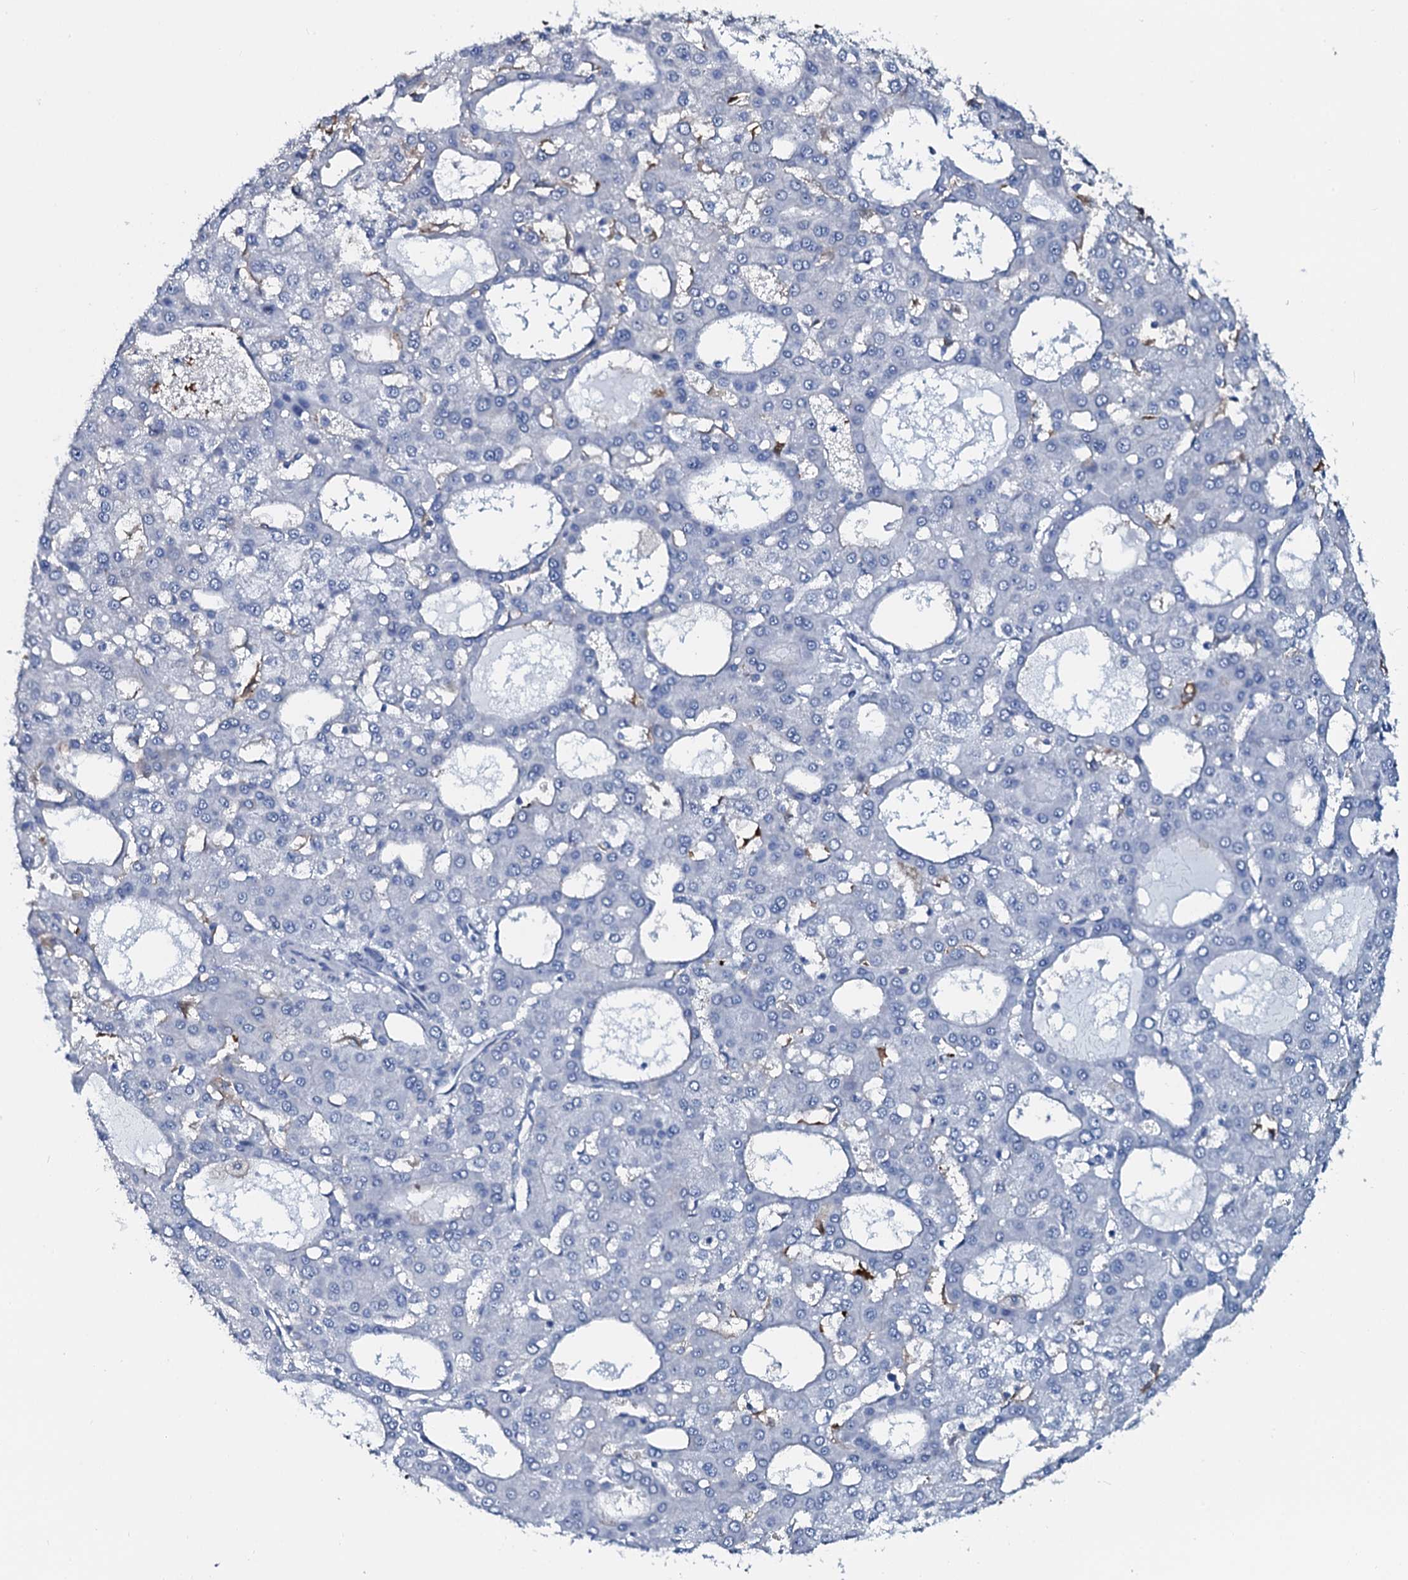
{"staining": {"intensity": "negative", "quantity": "none", "location": "none"}, "tissue": "liver cancer", "cell_type": "Tumor cells", "image_type": "cancer", "snomed": [{"axis": "morphology", "description": "Carcinoma, Hepatocellular, NOS"}, {"axis": "topography", "description": "Liver"}], "caption": "This is an immunohistochemistry image of liver hepatocellular carcinoma. There is no staining in tumor cells.", "gene": "SLC4A7", "patient": {"sex": "male", "age": 47}}